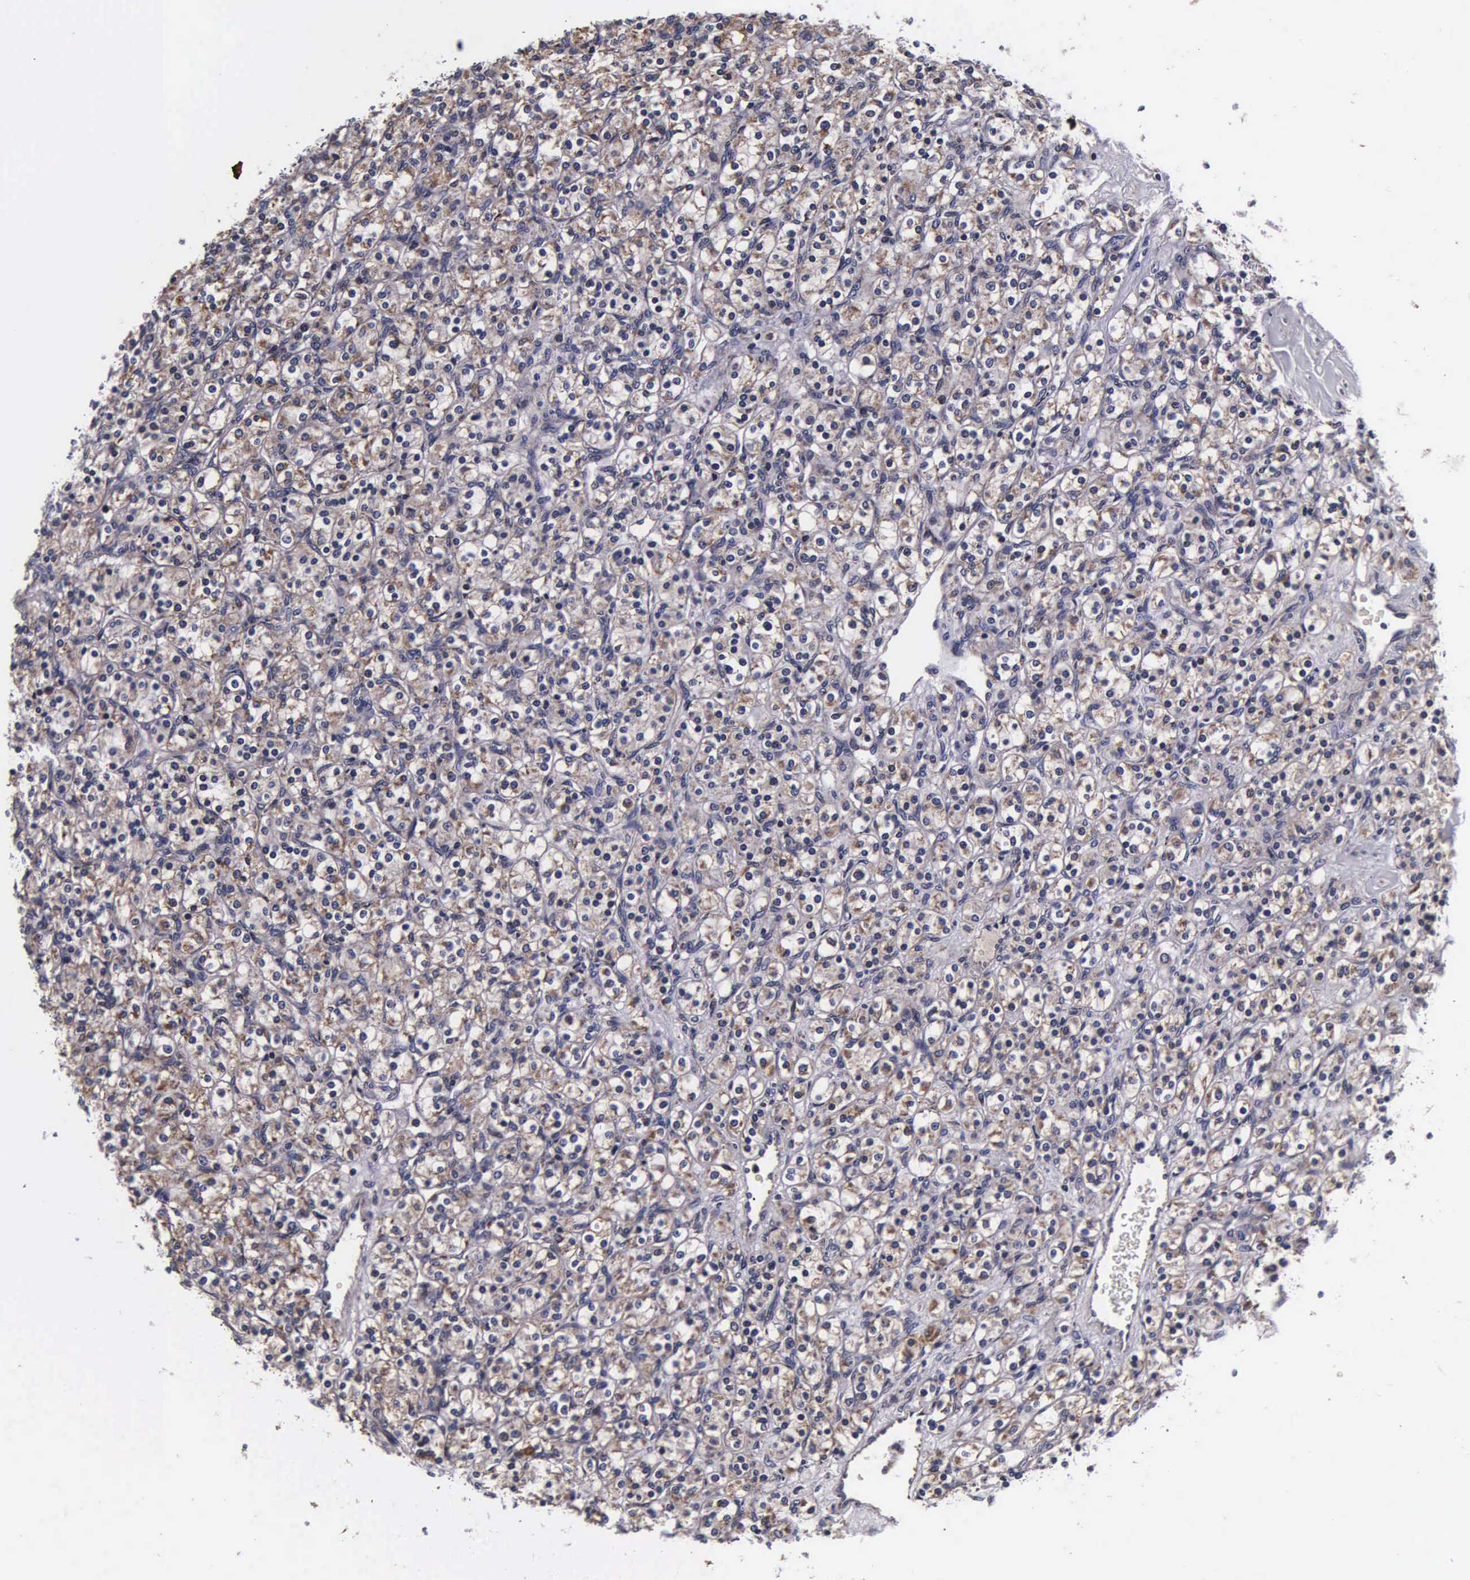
{"staining": {"intensity": "weak", "quantity": ">75%", "location": "cytoplasmic/membranous"}, "tissue": "renal cancer", "cell_type": "Tumor cells", "image_type": "cancer", "snomed": [{"axis": "morphology", "description": "Adenocarcinoma, NOS"}, {"axis": "topography", "description": "Kidney"}], "caption": "Renal cancer (adenocarcinoma) stained with a brown dye shows weak cytoplasmic/membranous positive expression in about >75% of tumor cells.", "gene": "PSMA3", "patient": {"sex": "male", "age": 77}}